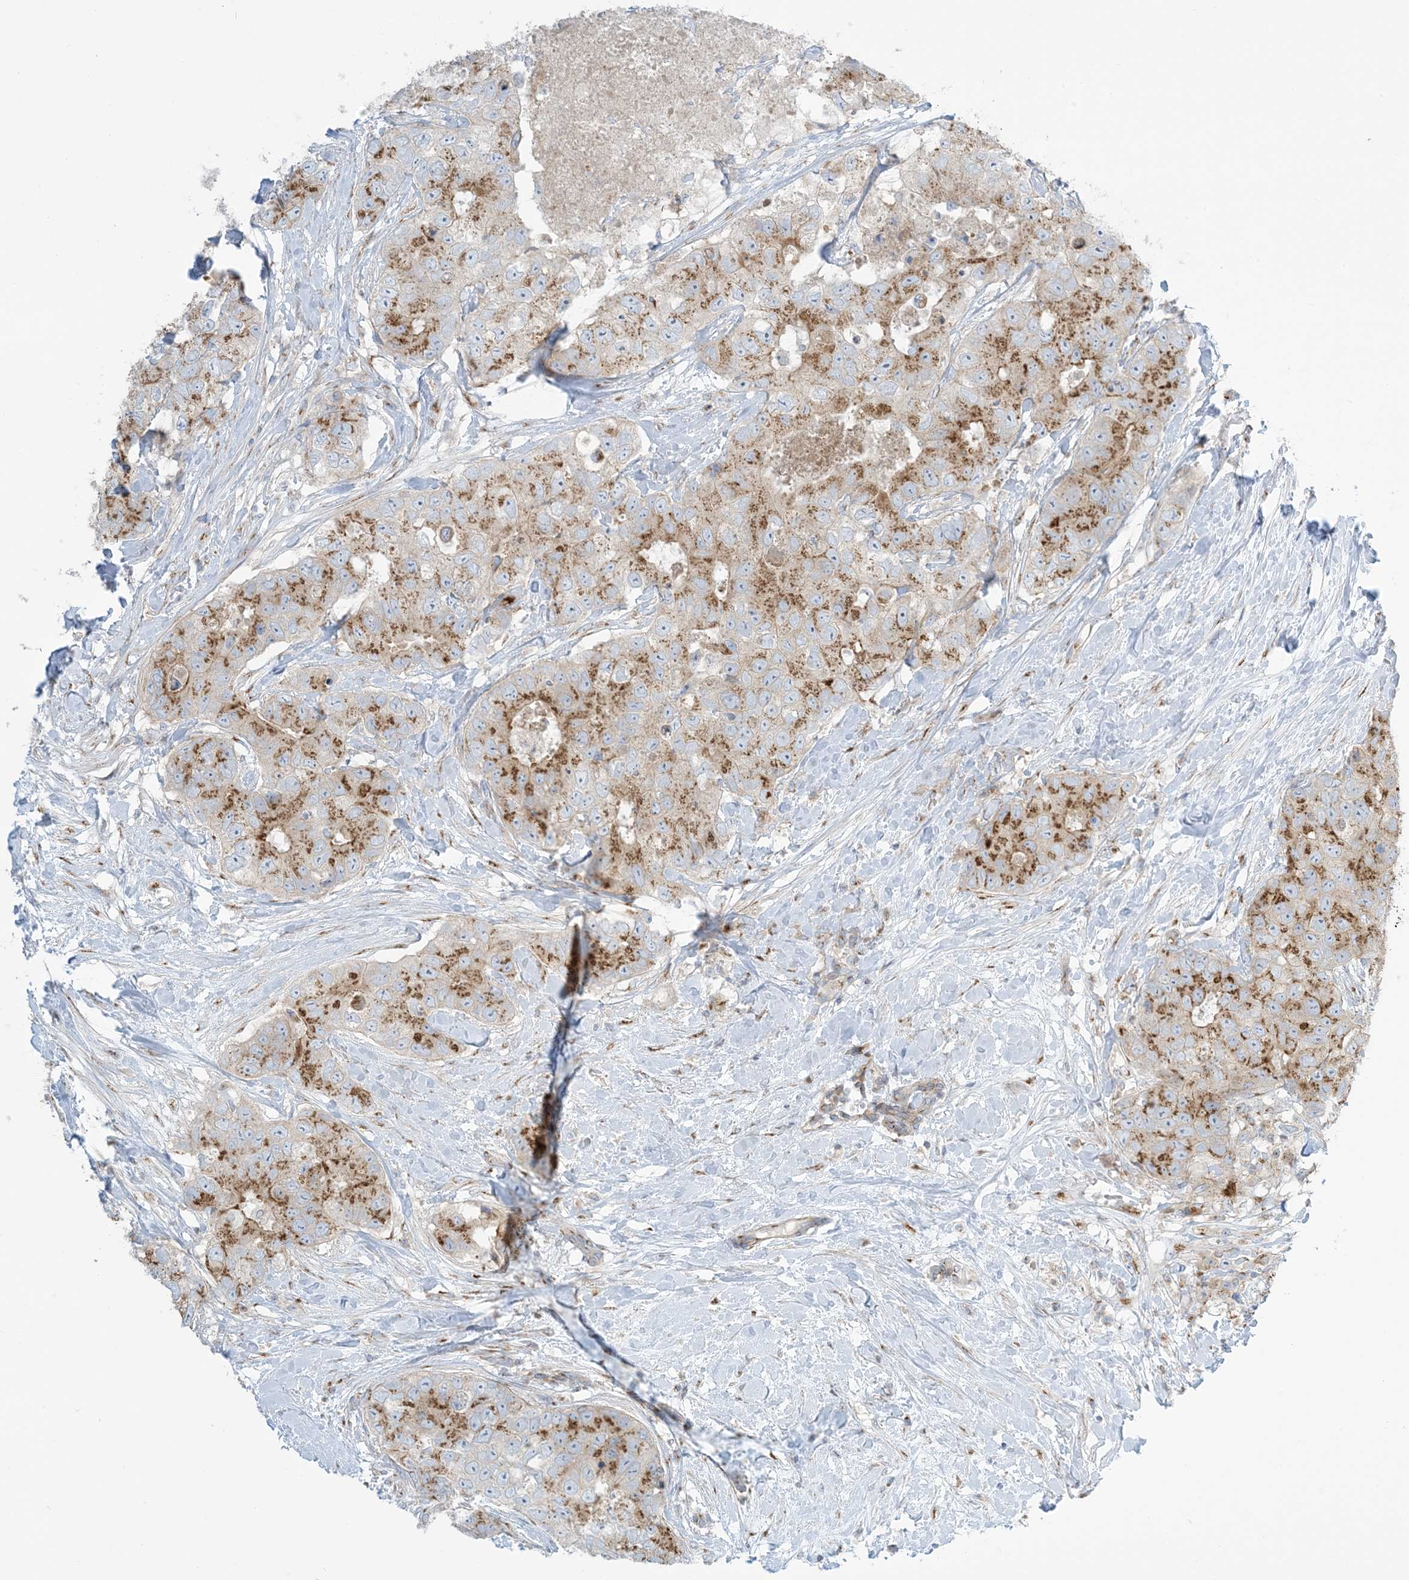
{"staining": {"intensity": "moderate", "quantity": ">75%", "location": "cytoplasmic/membranous"}, "tissue": "breast cancer", "cell_type": "Tumor cells", "image_type": "cancer", "snomed": [{"axis": "morphology", "description": "Duct carcinoma"}, {"axis": "topography", "description": "Breast"}], "caption": "A medium amount of moderate cytoplasmic/membranous staining is seen in approximately >75% of tumor cells in breast cancer (intraductal carcinoma) tissue.", "gene": "AFTPH", "patient": {"sex": "female", "age": 62}}